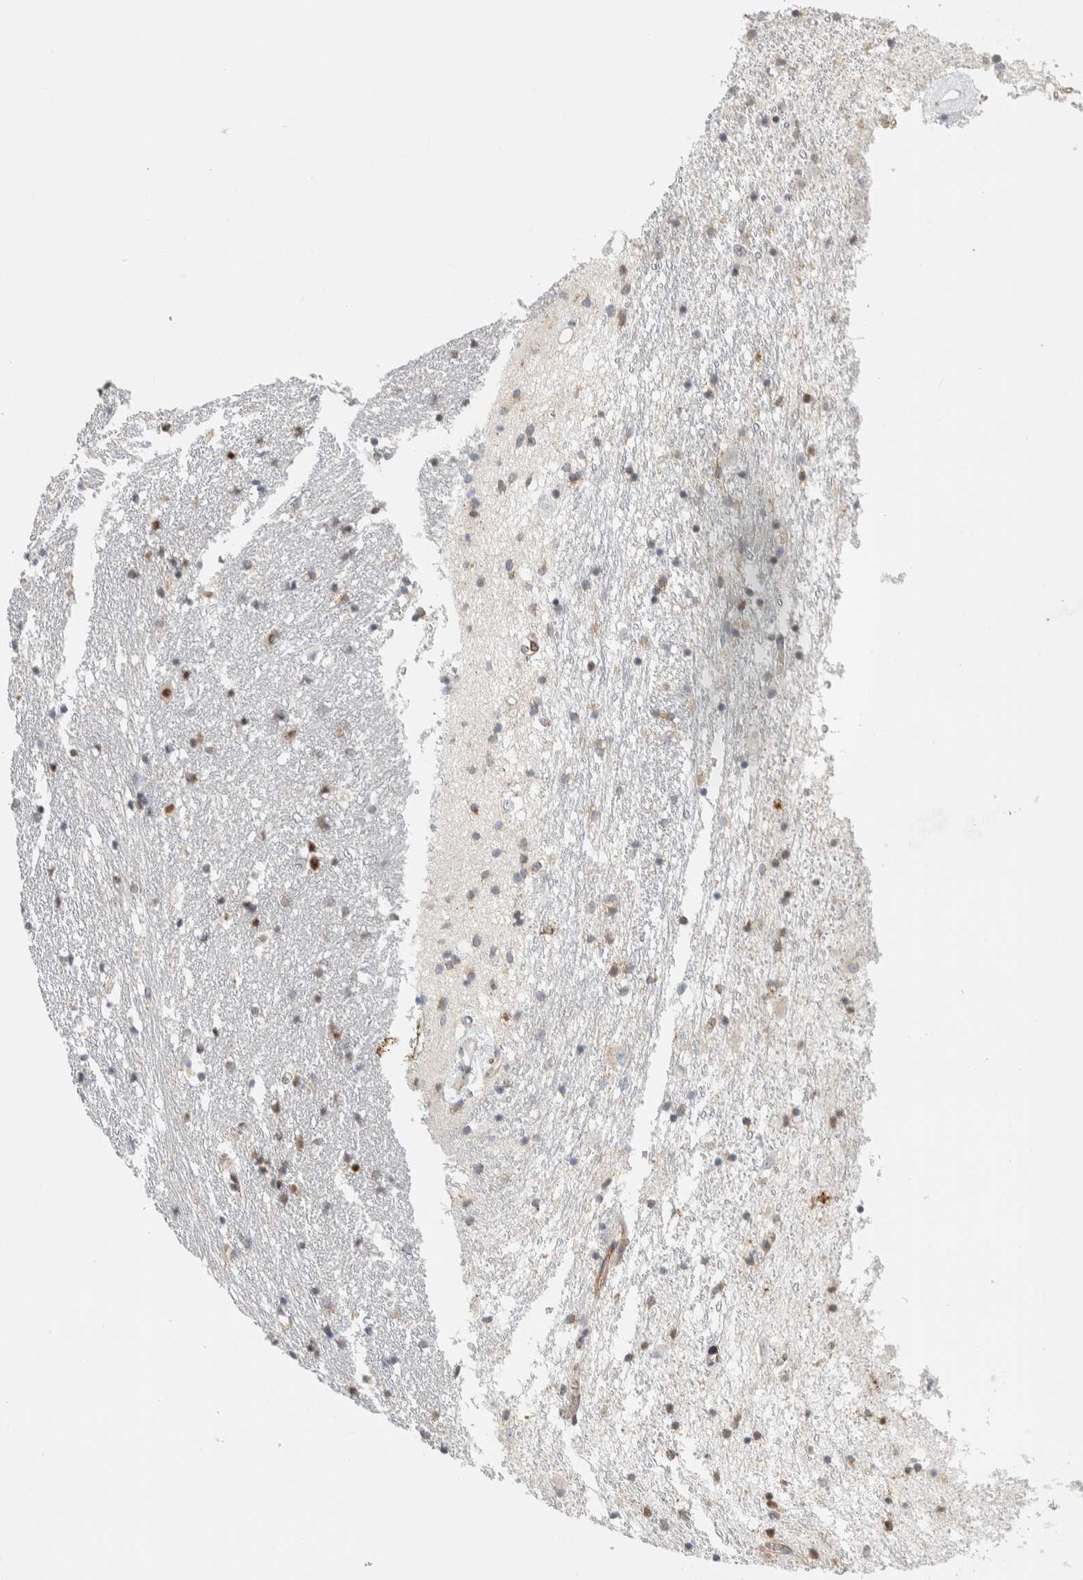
{"staining": {"intensity": "moderate", "quantity": "25%-75%", "location": "cytoplasmic/membranous"}, "tissue": "caudate", "cell_type": "Glial cells", "image_type": "normal", "snomed": [{"axis": "morphology", "description": "Normal tissue, NOS"}, {"axis": "topography", "description": "Lateral ventricle wall"}], "caption": "Unremarkable caudate shows moderate cytoplasmic/membranous staining in about 25%-75% of glial cells (Brightfield microscopy of DAB IHC at high magnification)..", "gene": "LLGL2", "patient": {"sex": "female", "age": 54}}